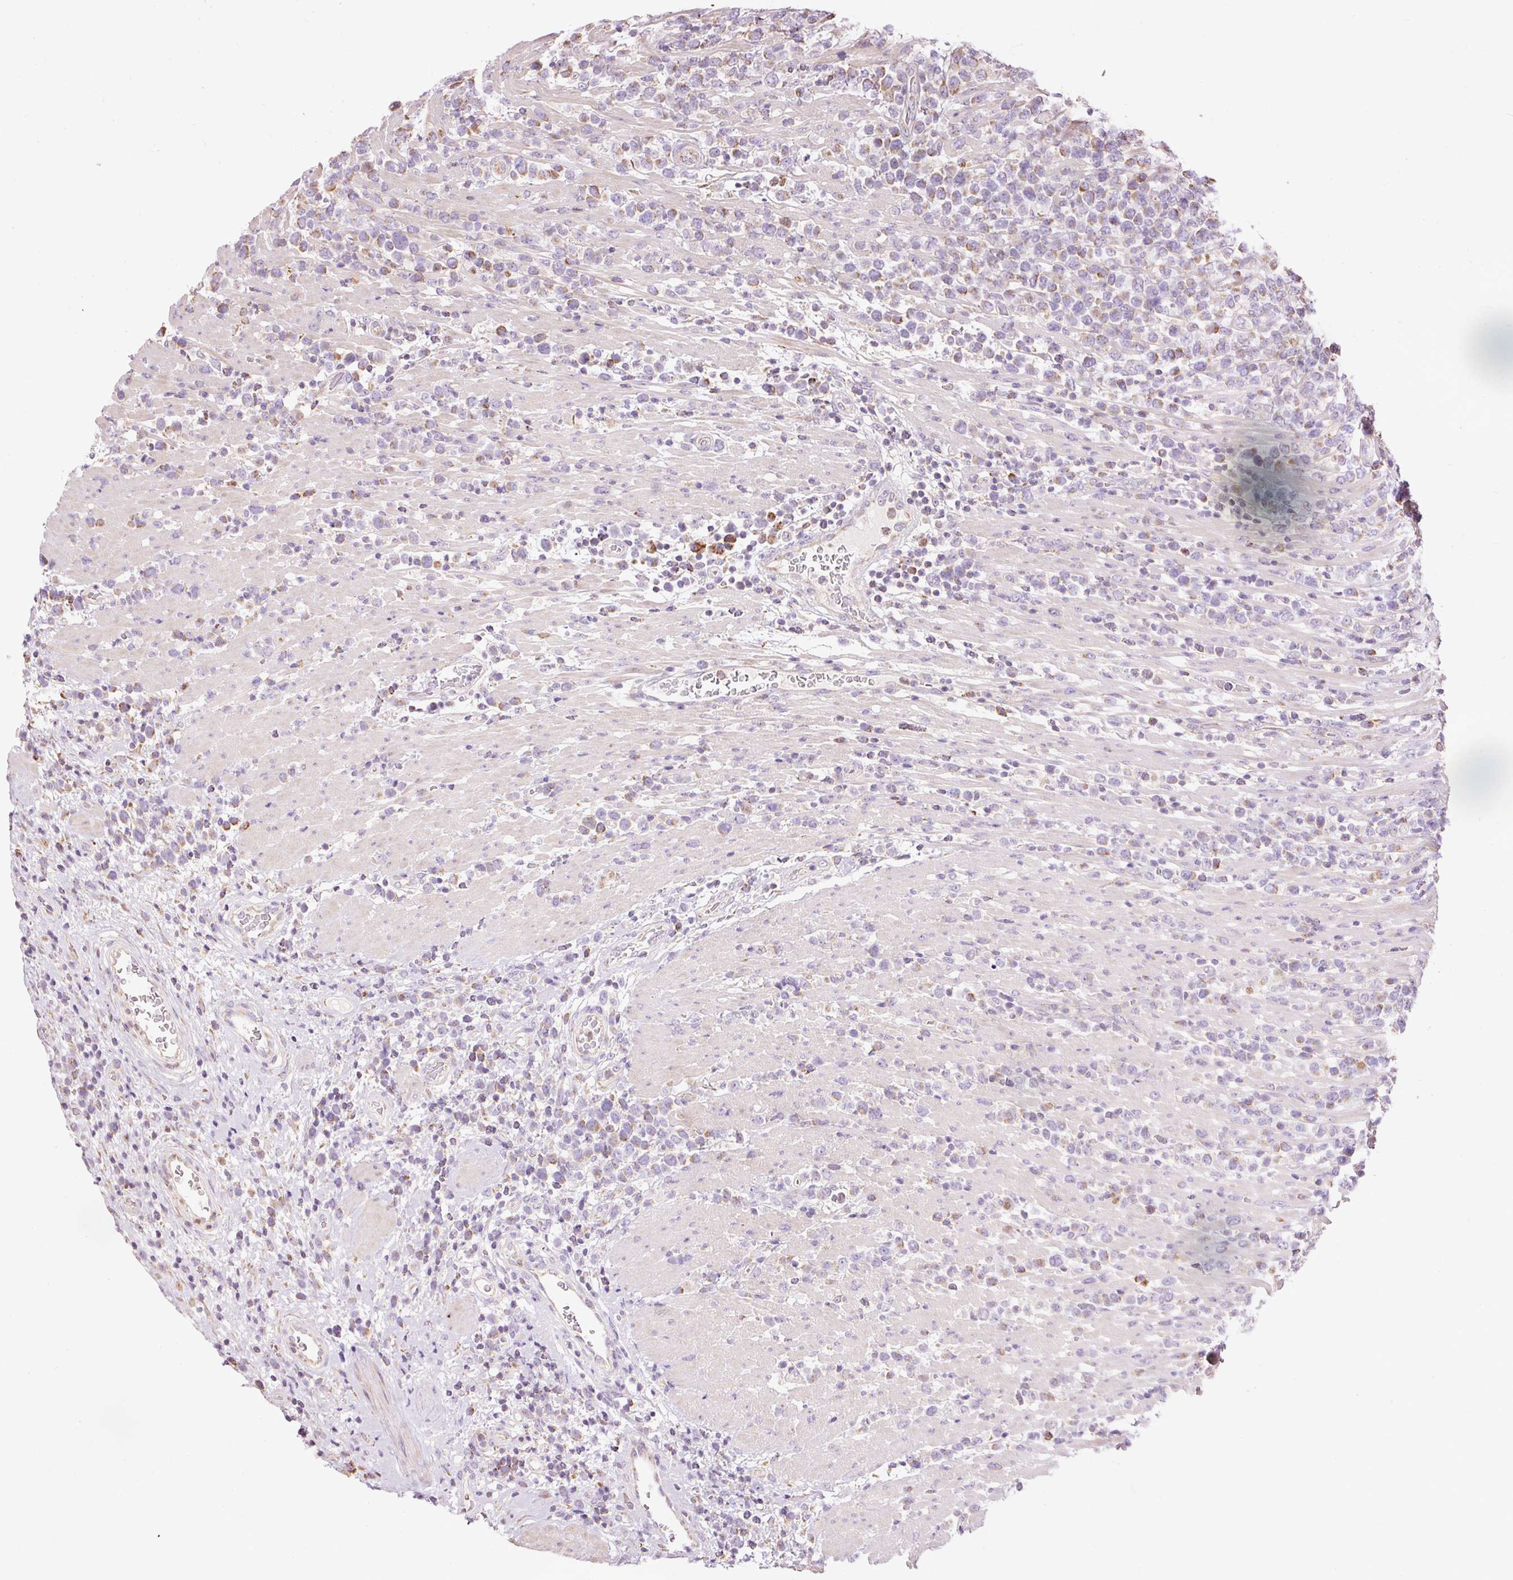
{"staining": {"intensity": "moderate", "quantity": "25%-75%", "location": "cytoplasmic/membranous"}, "tissue": "lymphoma", "cell_type": "Tumor cells", "image_type": "cancer", "snomed": [{"axis": "morphology", "description": "Malignant lymphoma, non-Hodgkin's type, High grade"}, {"axis": "topography", "description": "Soft tissue"}], "caption": "DAB immunohistochemical staining of human malignant lymphoma, non-Hodgkin's type (high-grade) demonstrates moderate cytoplasmic/membranous protein staining in approximately 25%-75% of tumor cells. (Stains: DAB in brown, nuclei in blue, Microscopy: brightfield microscopy at high magnification).", "gene": "PRDX5", "patient": {"sex": "female", "age": 56}}